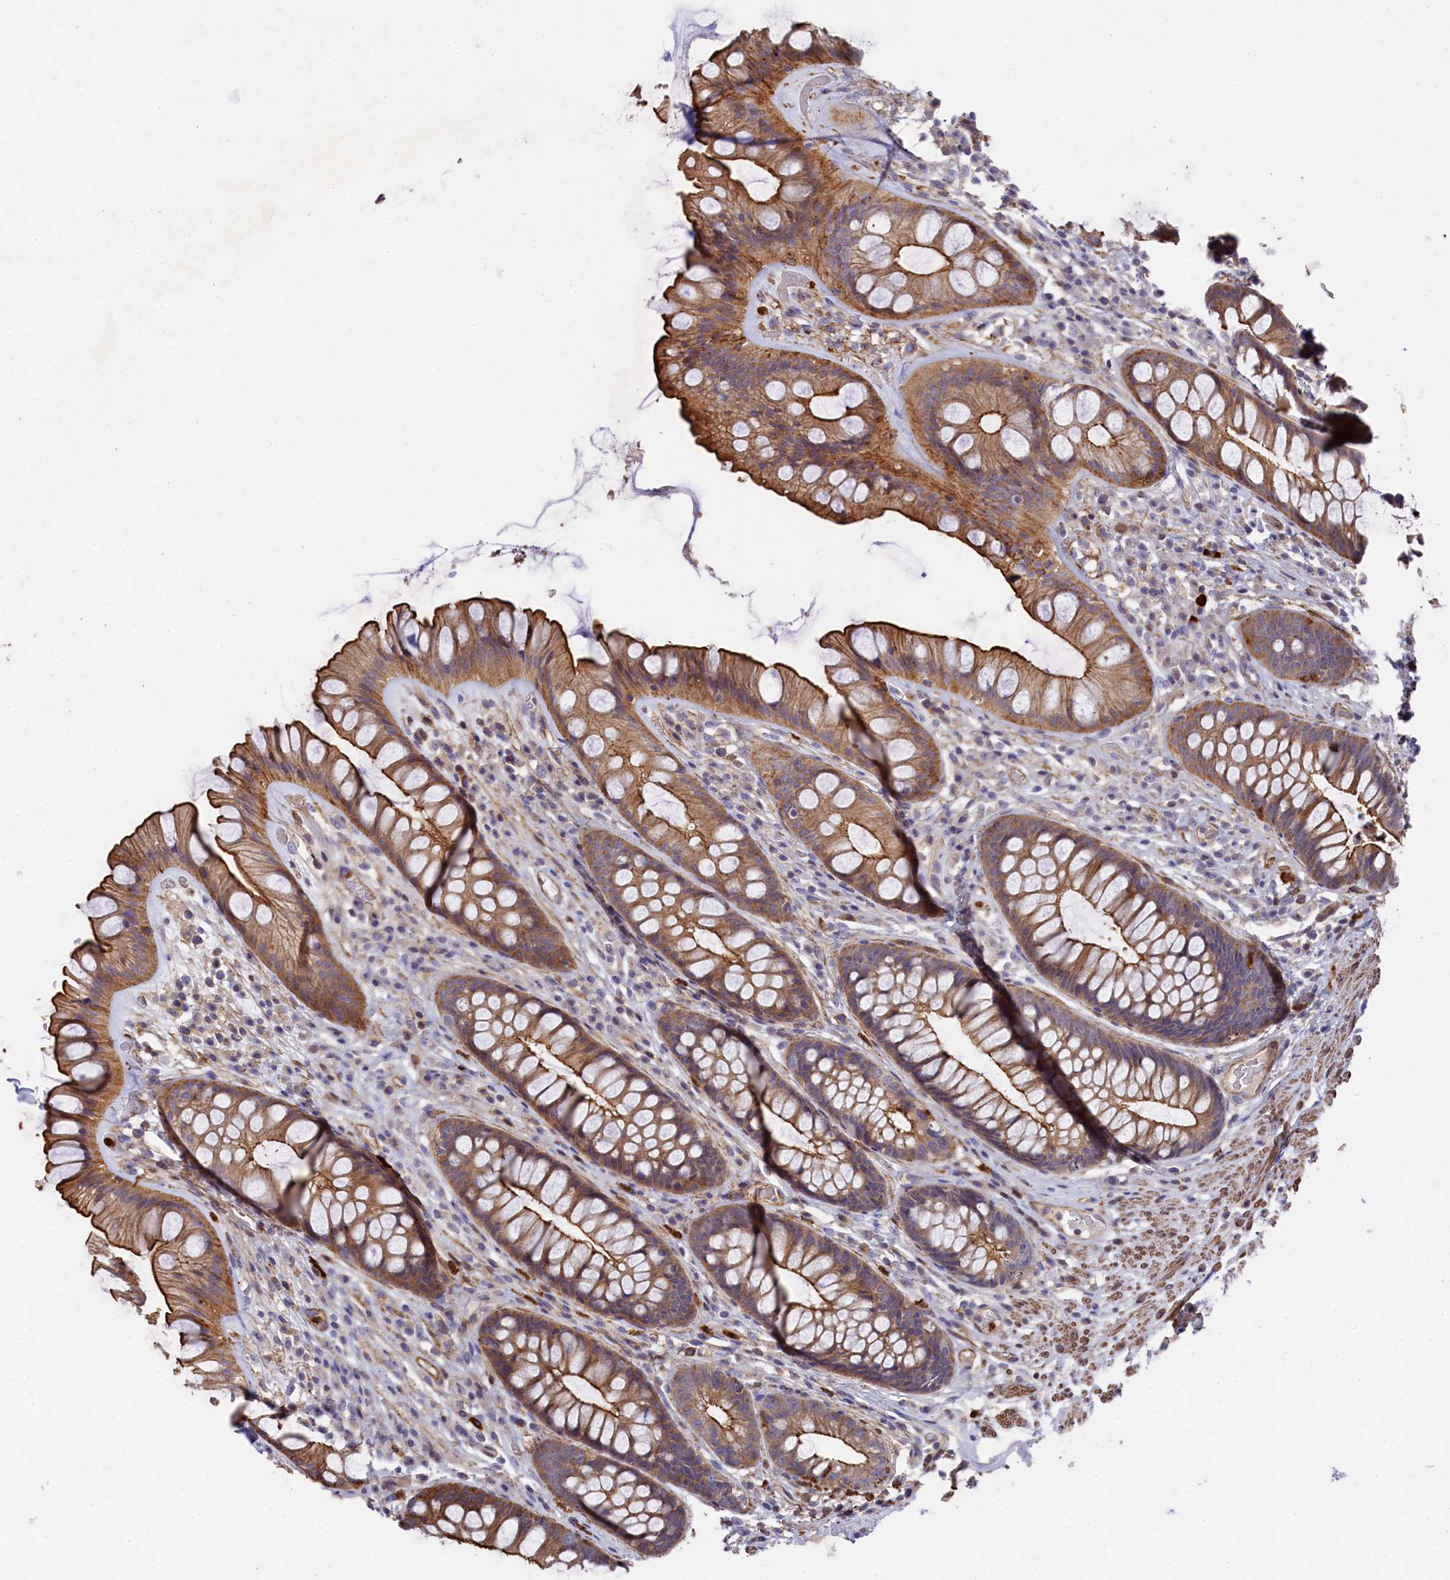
{"staining": {"intensity": "strong", "quantity": "25%-75%", "location": "cytoplasmic/membranous"}, "tissue": "rectum", "cell_type": "Glandular cells", "image_type": "normal", "snomed": [{"axis": "morphology", "description": "Normal tissue, NOS"}, {"axis": "topography", "description": "Rectum"}], "caption": "This photomicrograph exhibits immunohistochemistry staining of normal rectum, with high strong cytoplasmic/membranous positivity in about 25%-75% of glandular cells.", "gene": "RAPSN", "patient": {"sex": "male", "age": 74}}